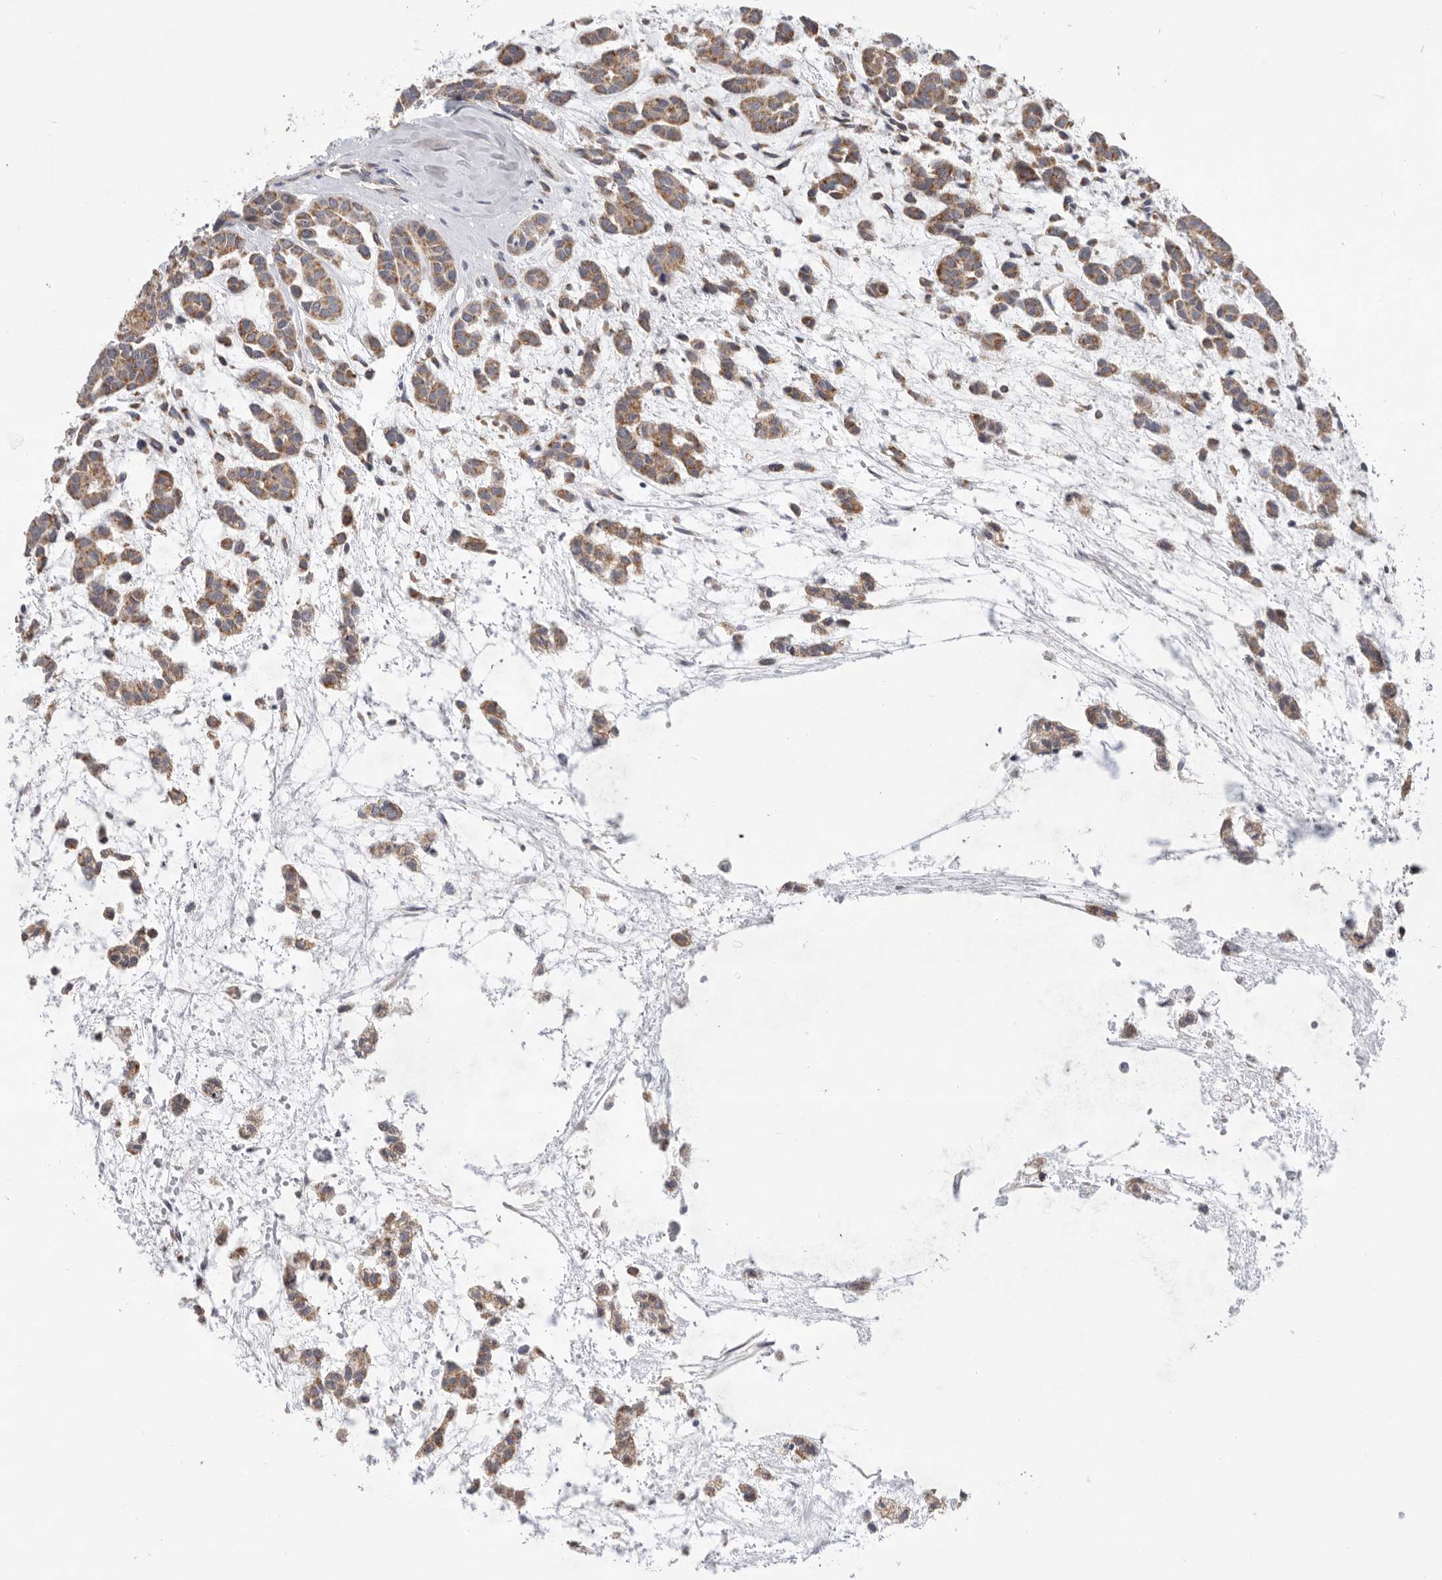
{"staining": {"intensity": "moderate", "quantity": ">75%", "location": "cytoplasmic/membranous"}, "tissue": "head and neck cancer", "cell_type": "Tumor cells", "image_type": "cancer", "snomed": [{"axis": "morphology", "description": "Adenocarcinoma, NOS"}, {"axis": "morphology", "description": "Adenoma, NOS"}, {"axis": "topography", "description": "Head-Neck"}], "caption": "A micrograph of head and neck adenocarcinoma stained for a protein shows moderate cytoplasmic/membranous brown staining in tumor cells. The staining is performed using DAB (3,3'-diaminobenzidine) brown chromogen to label protein expression. The nuclei are counter-stained blue using hematoxylin.", "gene": "MTFR1L", "patient": {"sex": "female", "age": 55}}